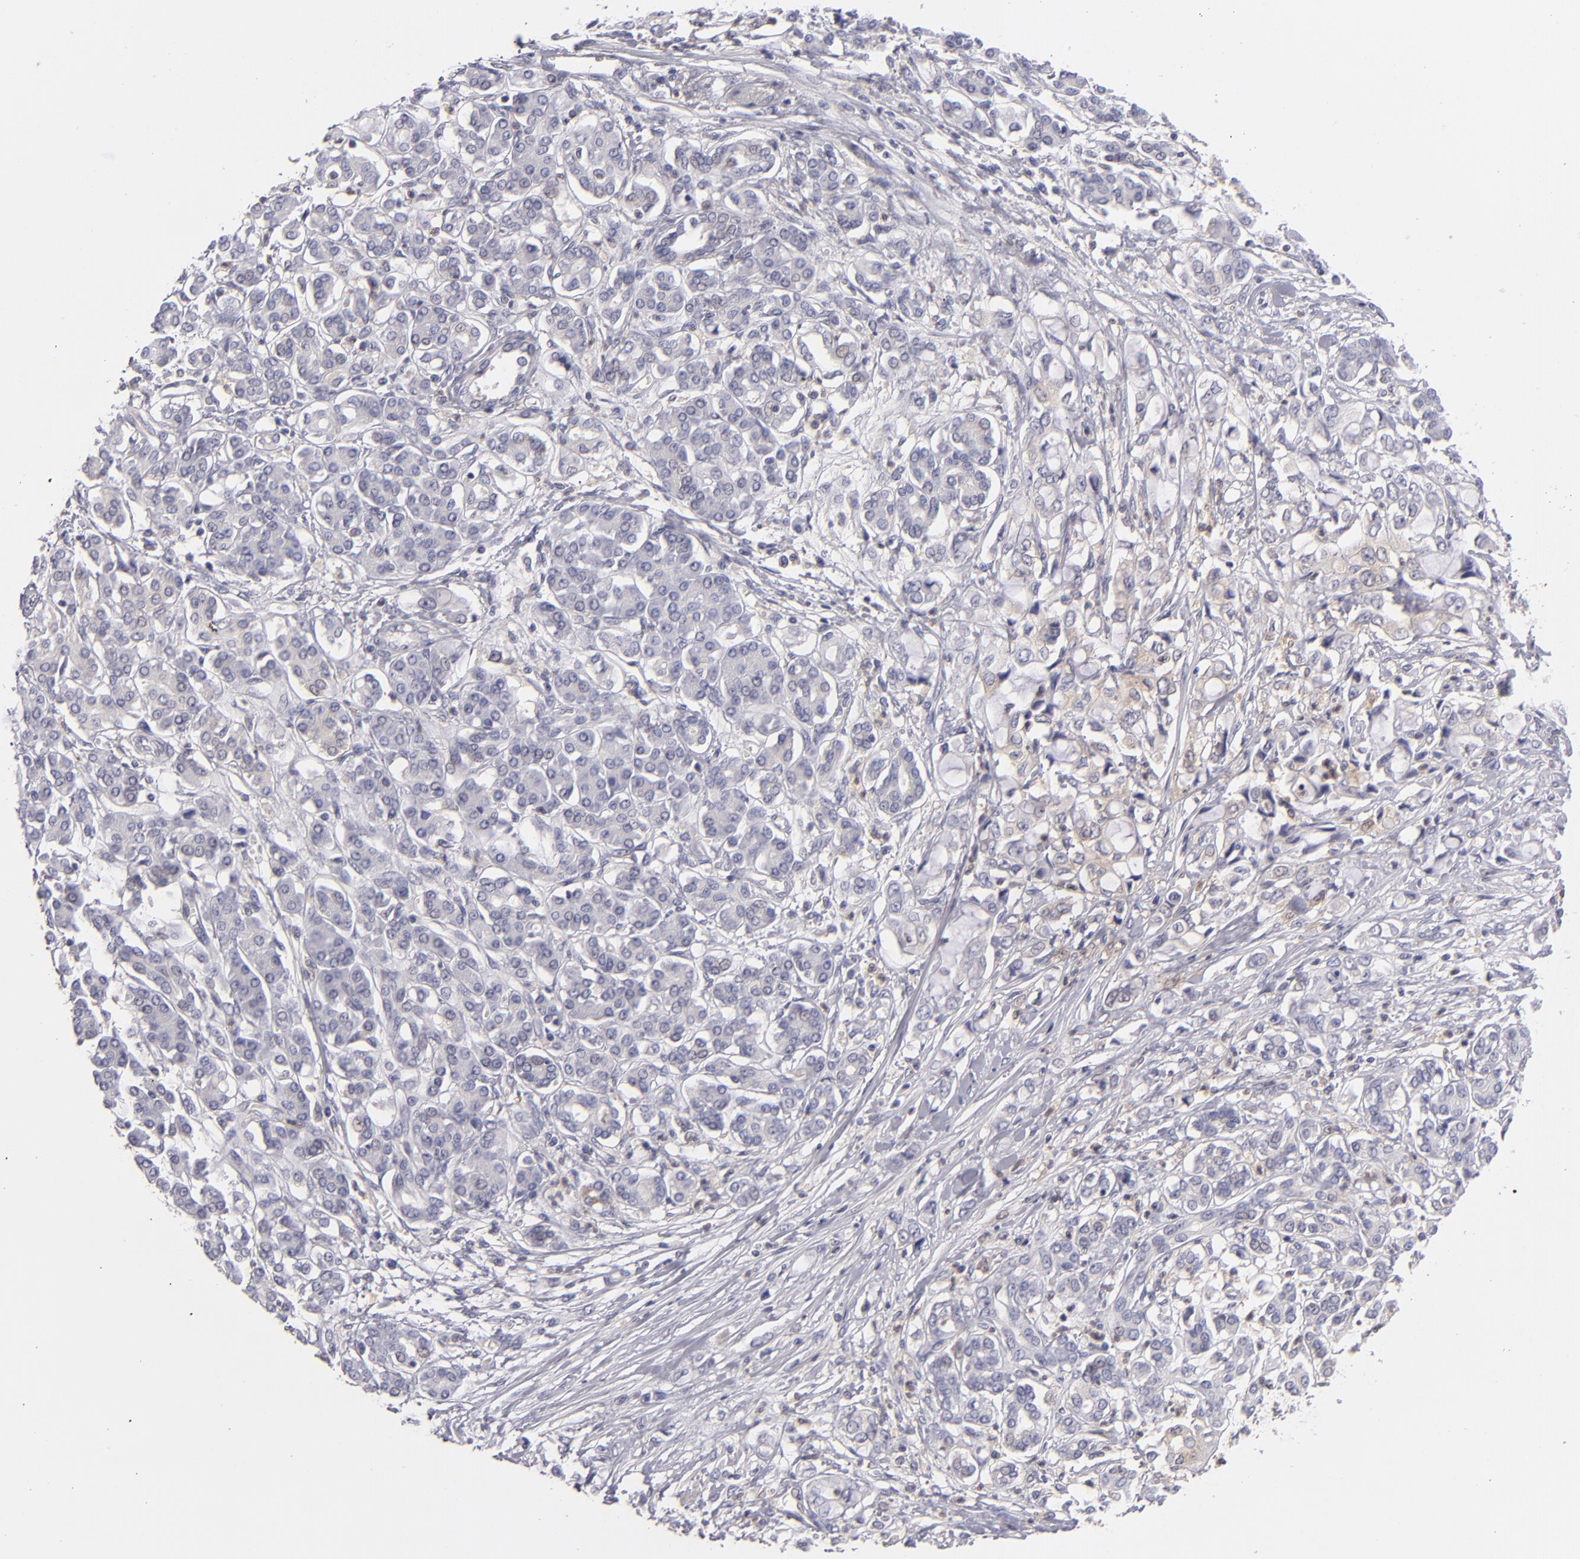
{"staining": {"intensity": "weak", "quantity": ">75%", "location": "cytoplasmic/membranous"}, "tissue": "pancreatic cancer", "cell_type": "Tumor cells", "image_type": "cancer", "snomed": [{"axis": "morphology", "description": "Adenocarcinoma, NOS"}, {"axis": "topography", "description": "Pancreas"}], "caption": "Brown immunohistochemical staining in human pancreatic cancer reveals weak cytoplasmic/membranous positivity in about >75% of tumor cells. (Stains: DAB (3,3'-diaminobenzidine) in brown, nuclei in blue, Microscopy: brightfield microscopy at high magnification).", "gene": "MMP10", "patient": {"sex": "female", "age": 70}}